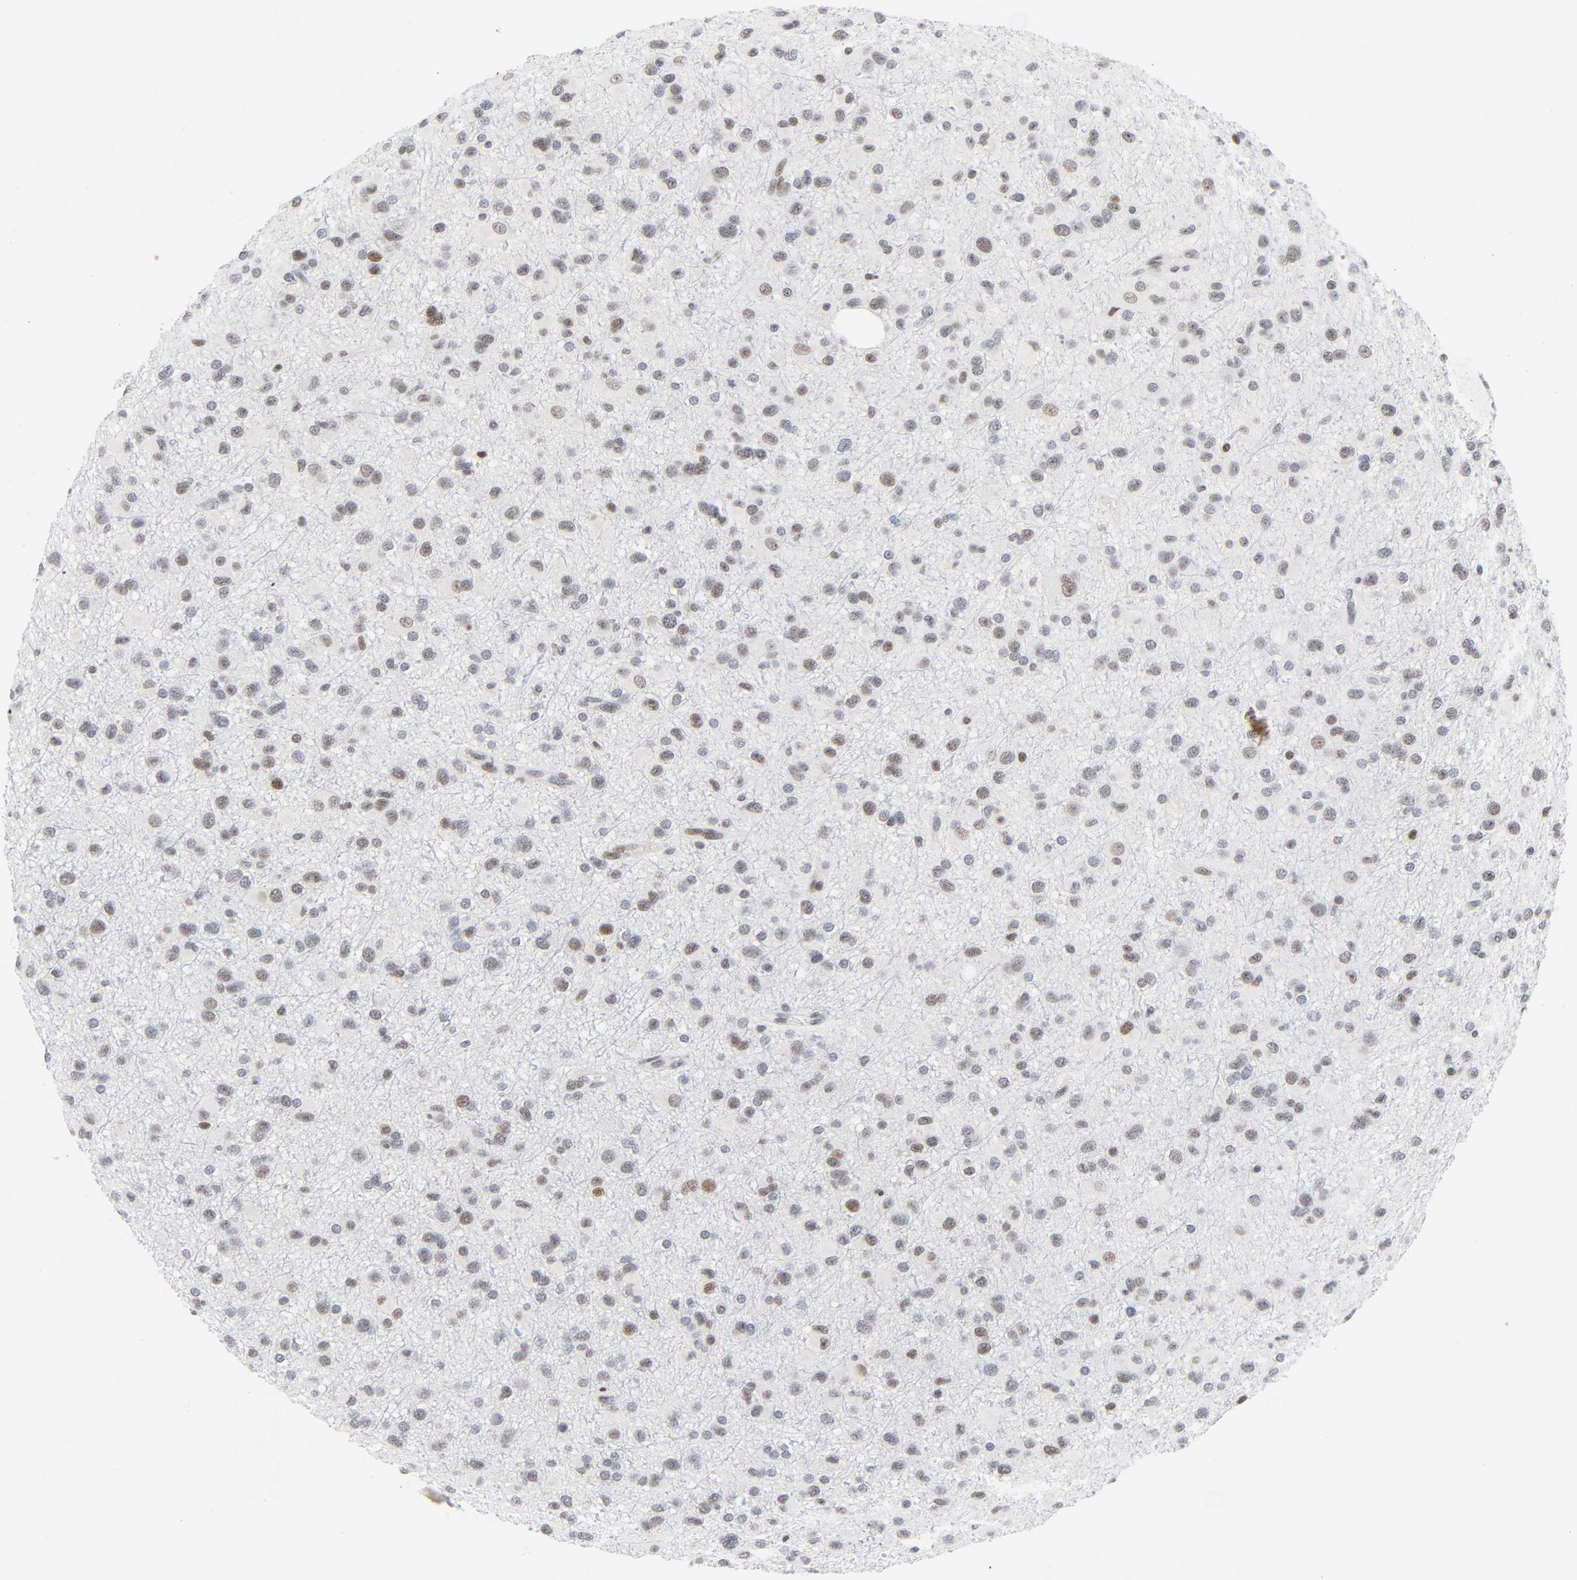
{"staining": {"intensity": "weak", "quantity": "25%-75%", "location": "nuclear"}, "tissue": "glioma", "cell_type": "Tumor cells", "image_type": "cancer", "snomed": [{"axis": "morphology", "description": "Glioma, malignant, Low grade"}, {"axis": "topography", "description": "Brain"}], "caption": "Human glioma stained with a brown dye reveals weak nuclear positive positivity in about 25%-75% of tumor cells.", "gene": "DIDO1", "patient": {"sex": "male", "age": 42}}